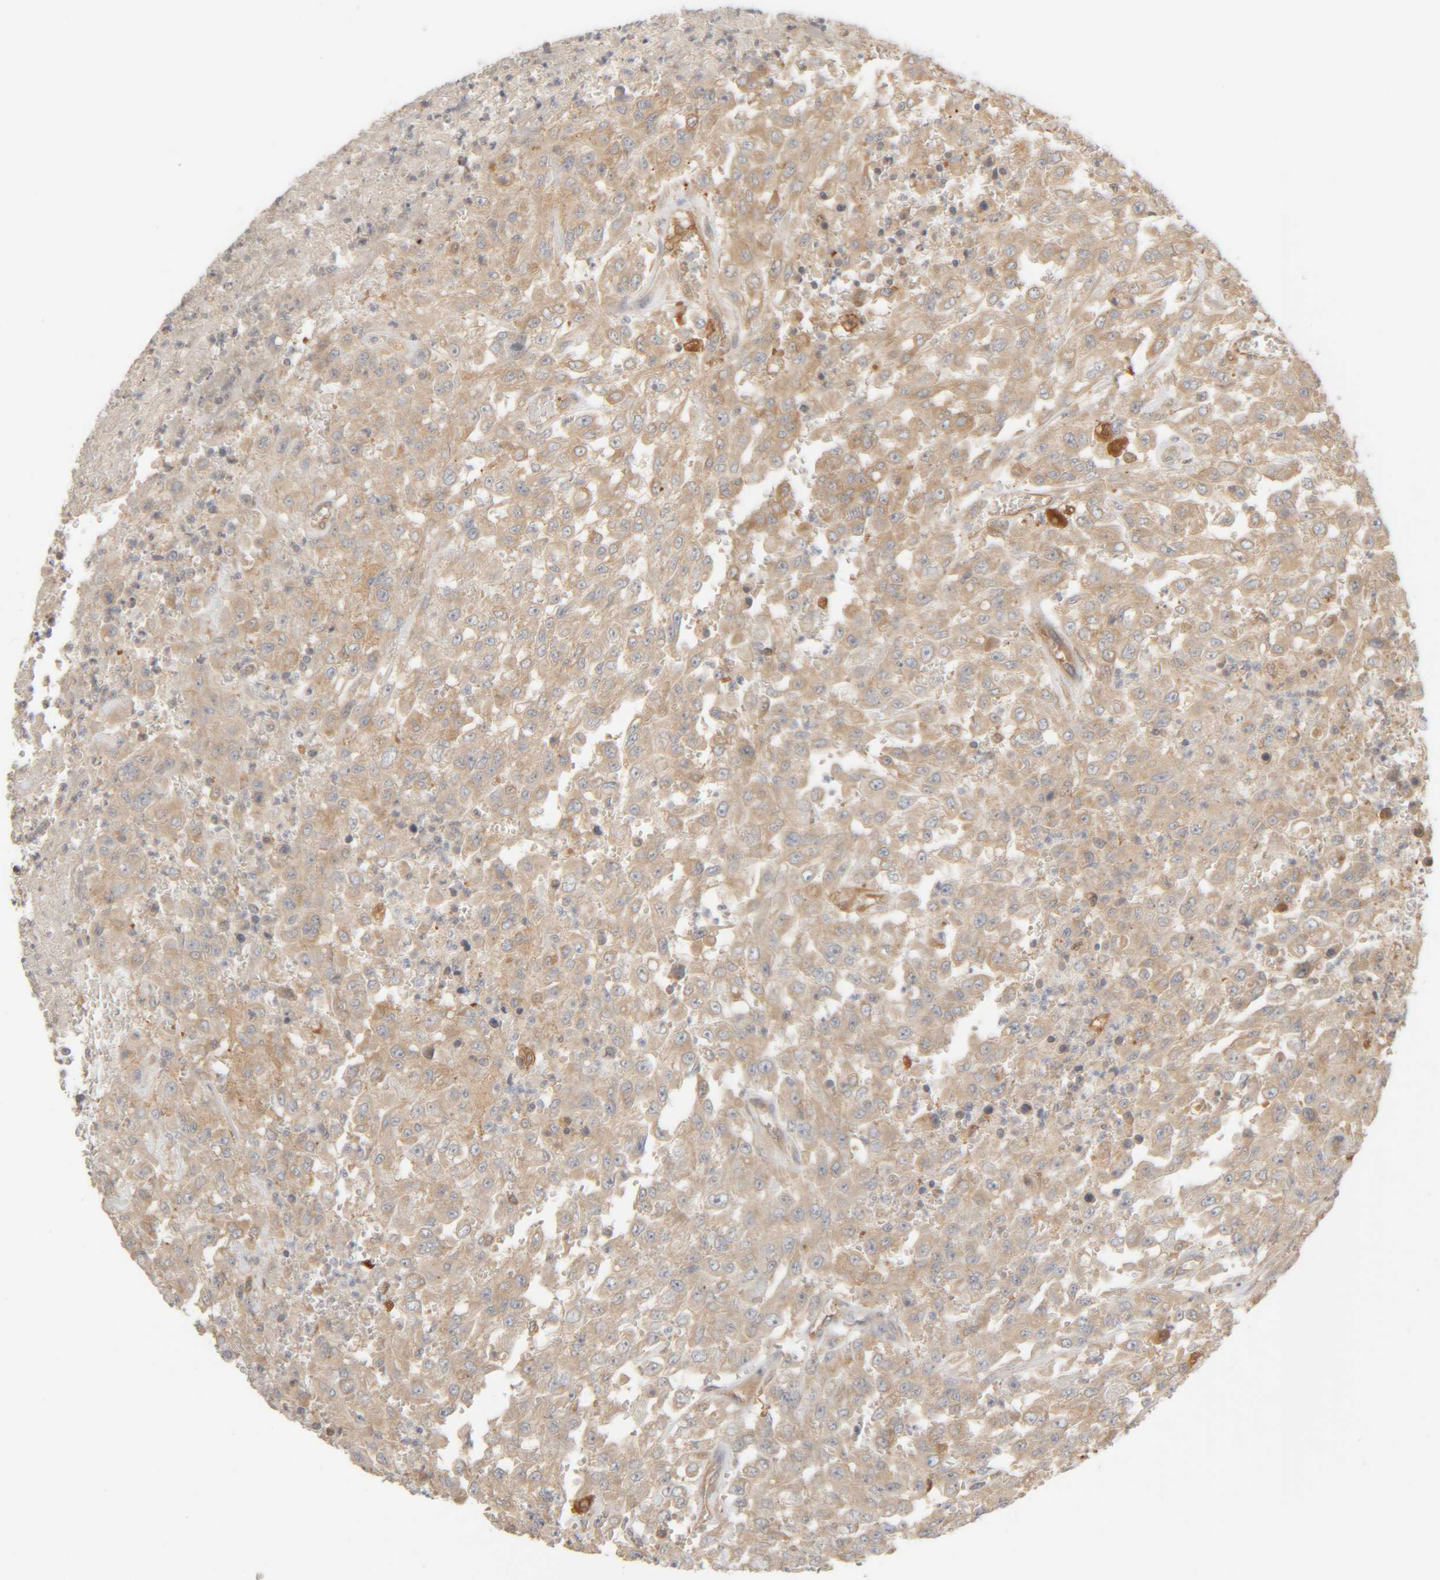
{"staining": {"intensity": "weak", "quantity": ">75%", "location": "cytoplasmic/membranous"}, "tissue": "urothelial cancer", "cell_type": "Tumor cells", "image_type": "cancer", "snomed": [{"axis": "morphology", "description": "Urothelial carcinoma, High grade"}, {"axis": "topography", "description": "Urinary bladder"}], "caption": "Immunohistochemical staining of human urothelial carcinoma (high-grade) exhibits low levels of weak cytoplasmic/membranous expression in approximately >75% of tumor cells.", "gene": "TMEM192", "patient": {"sex": "male", "age": 46}}